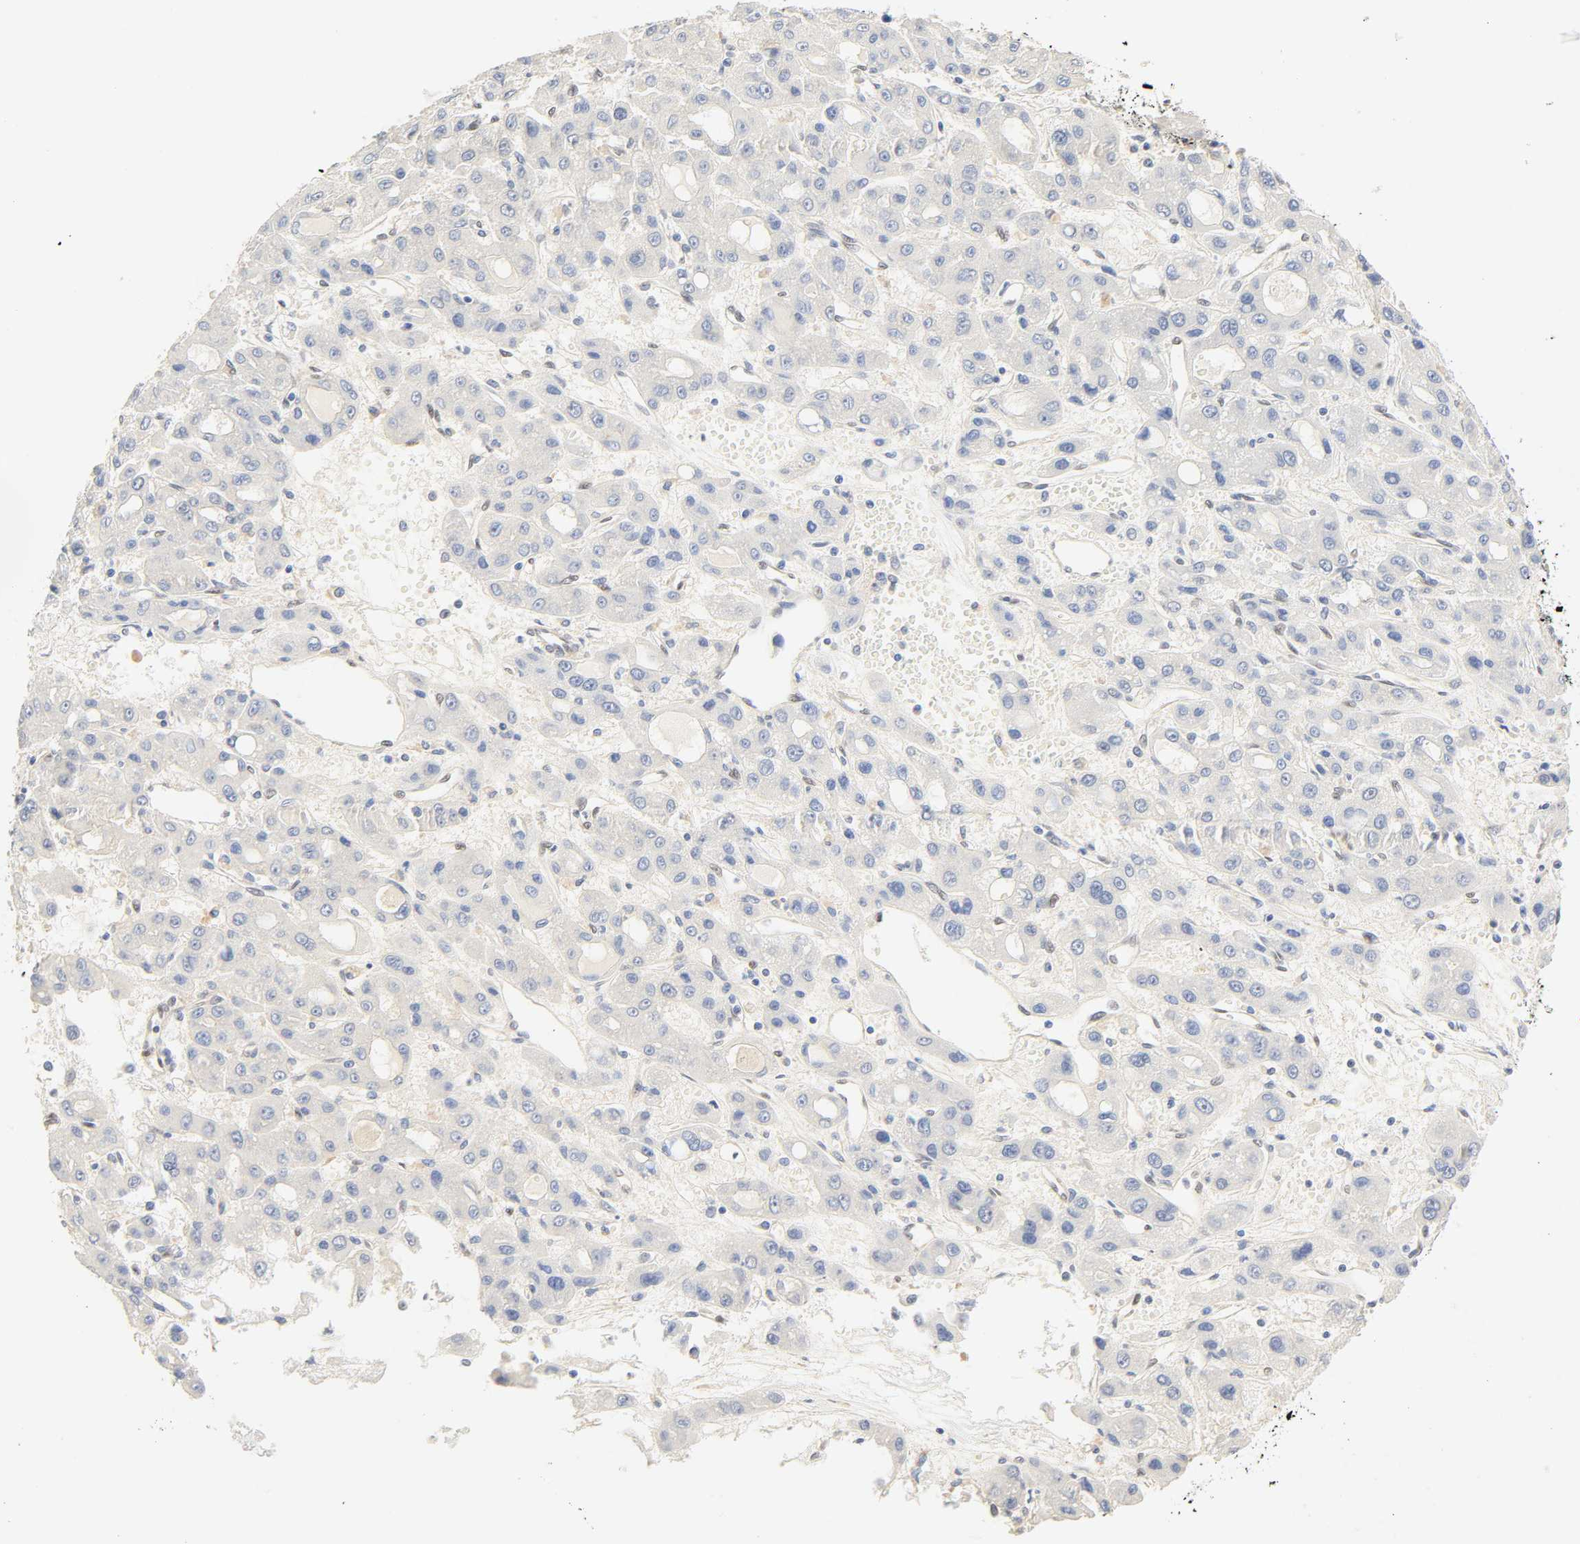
{"staining": {"intensity": "negative", "quantity": "none", "location": "none"}, "tissue": "liver cancer", "cell_type": "Tumor cells", "image_type": "cancer", "snomed": [{"axis": "morphology", "description": "Carcinoma, Hepatocellular, NOS"}, {"axis": "topography", "description": "Liver"}], "caption": "An immunohistochemistry micrograph of hepatocellular carcinoma (liver) is shown. There is no staining in tumor cells of hepatocellular carcinoma (liver).", "gene": "BORCS8-MEF2B", "patient": {"sex": "male", "age": 55}}